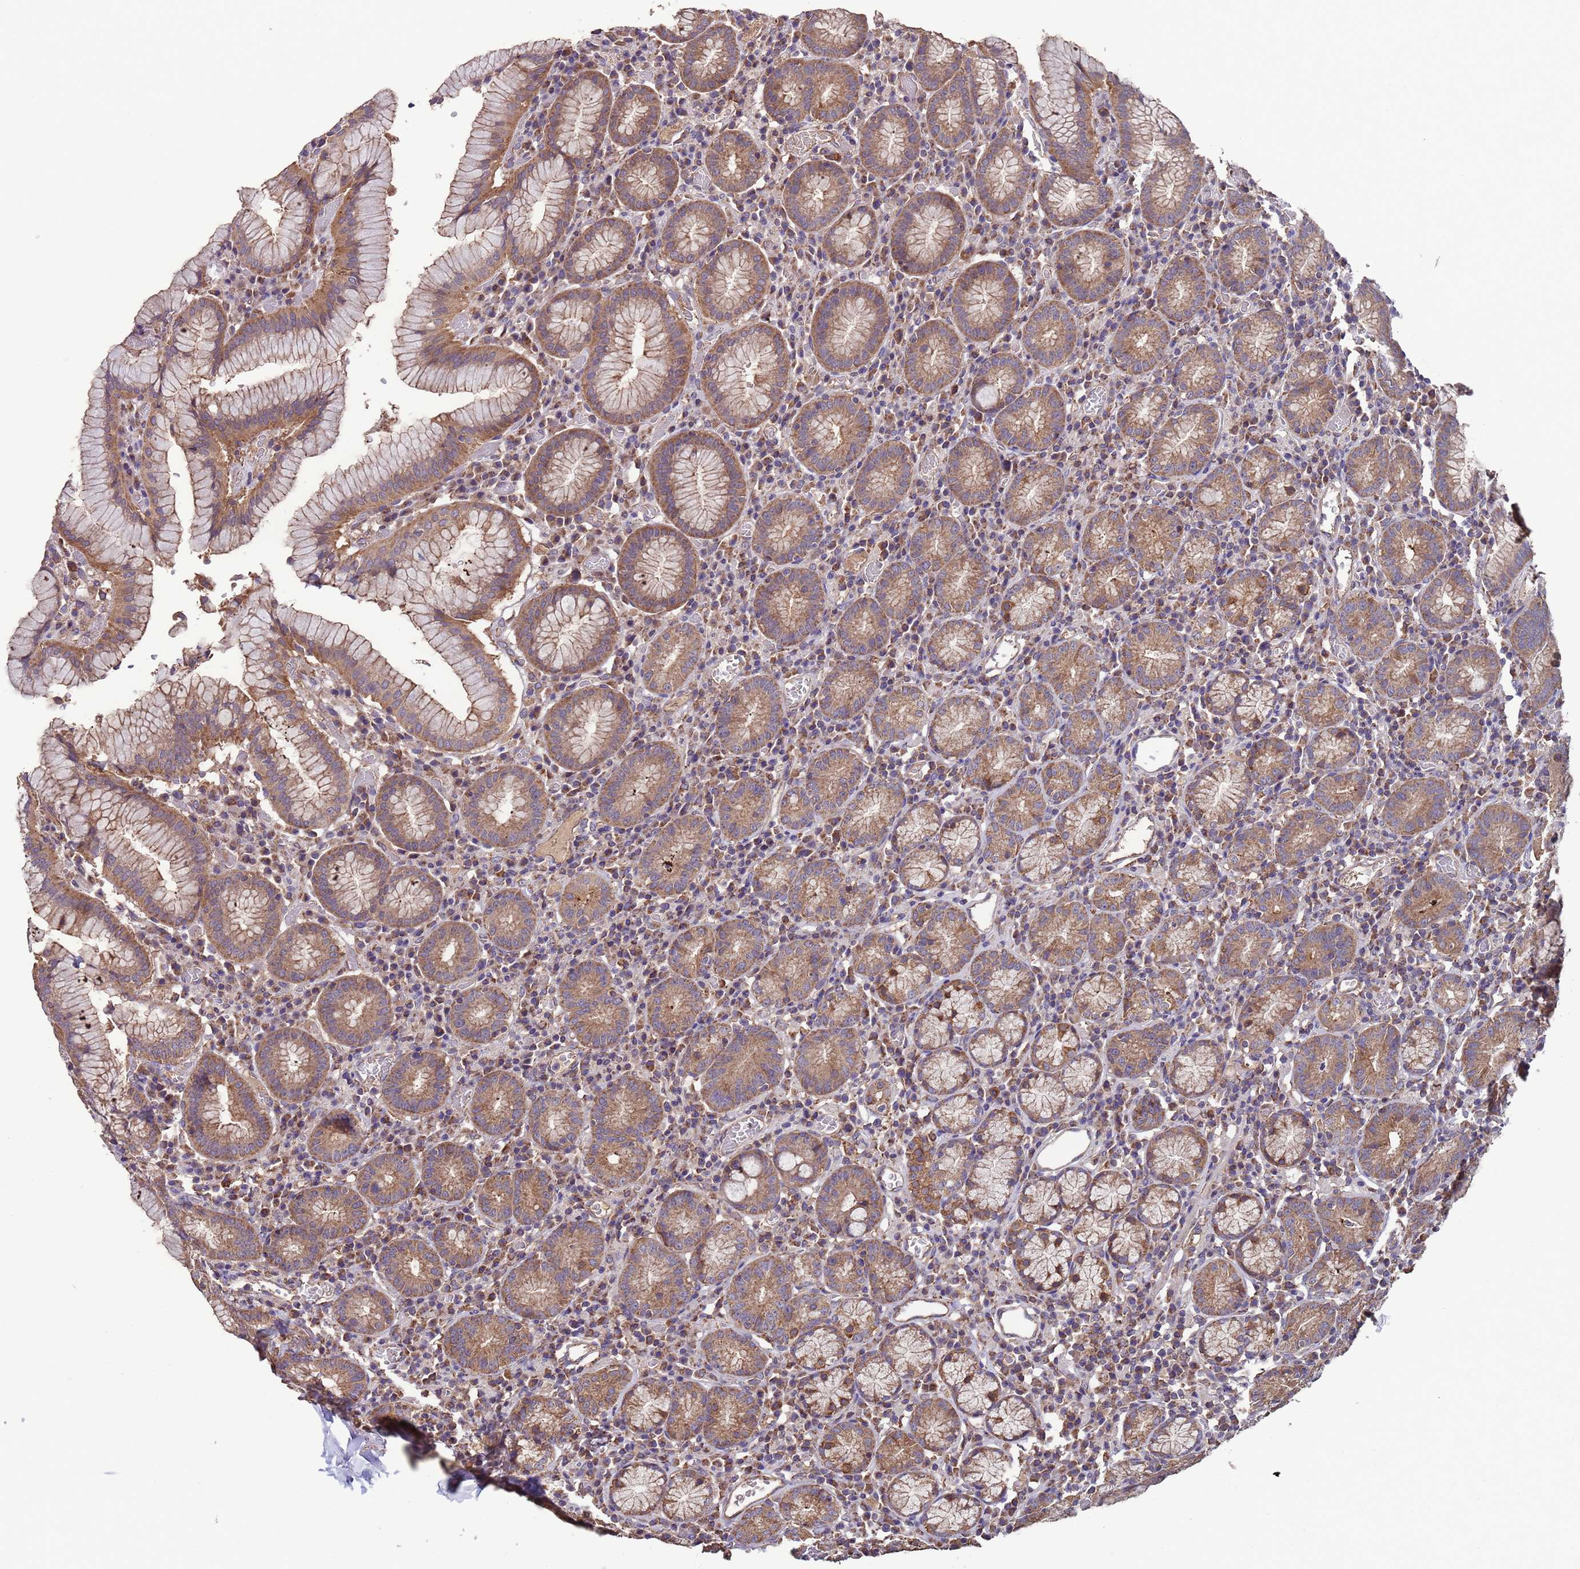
{"staining": {"intensity": "moderate", "quantity": ">75%", "location": "cytoplasmic/membranous"}, "tissue": "stomach", "cell_type": "Glandular cells", "image_type": "normal", "snomed": [{"axis": "morphology", "description": "Normal tissue, NOS"}, {"axis": "topography", "description": "Stomach"}], "caption": "Protein analysis of normal stomach shows moderate cytoplasmic/membranous expression in about >75% of glandular cells. (DAB (3,3'-diaminobenzidine) IHC, brown staining for protein, blue staining for nuclei).", "gene": "EEF1AKMT1", "patient": {"sex": "male", "age": 55}}